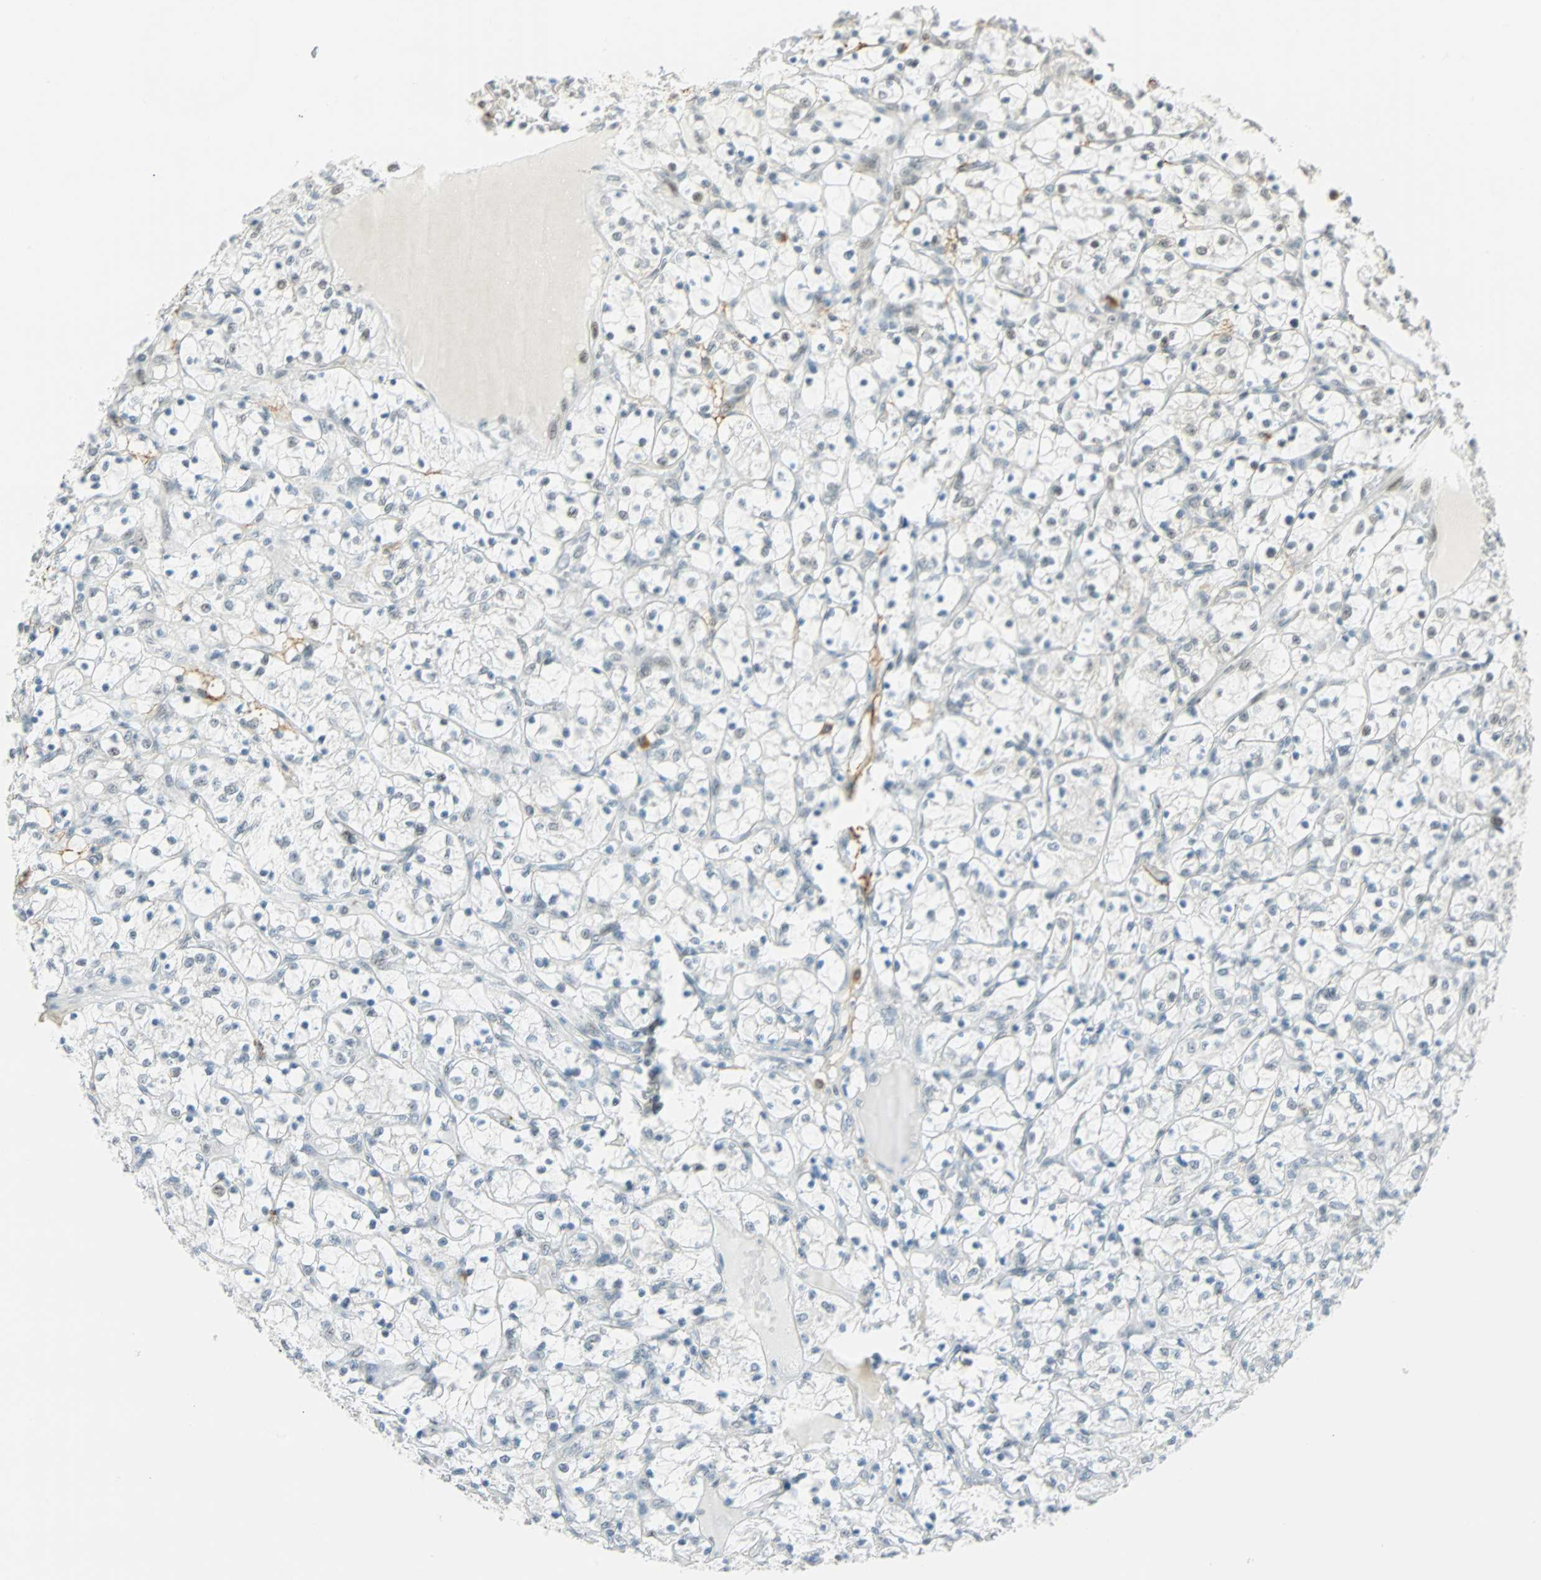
{"staining": {"intensity": "weak", "quantity": "<25%", "location": "nuclear"}, "tissue": "renal cancer", "cell_type": "Tumor cells", "image_type": "cancer", "snomed": [{"axis": "morphology", "description": "Adenocarcinoma, NOS"}, {"axis": "topography", "description": "Kidney"}], "caption": "DAB immunohistochemical staining of human renal cancer (adenocarcinoma) reveals no significant staining in tumor cells. The staining is performed using DAB brown chromogen with nuclei counter-stained in using hematoxylin.", "gene": "NELFE", "patient": {"sex": "female", "age": 69}}